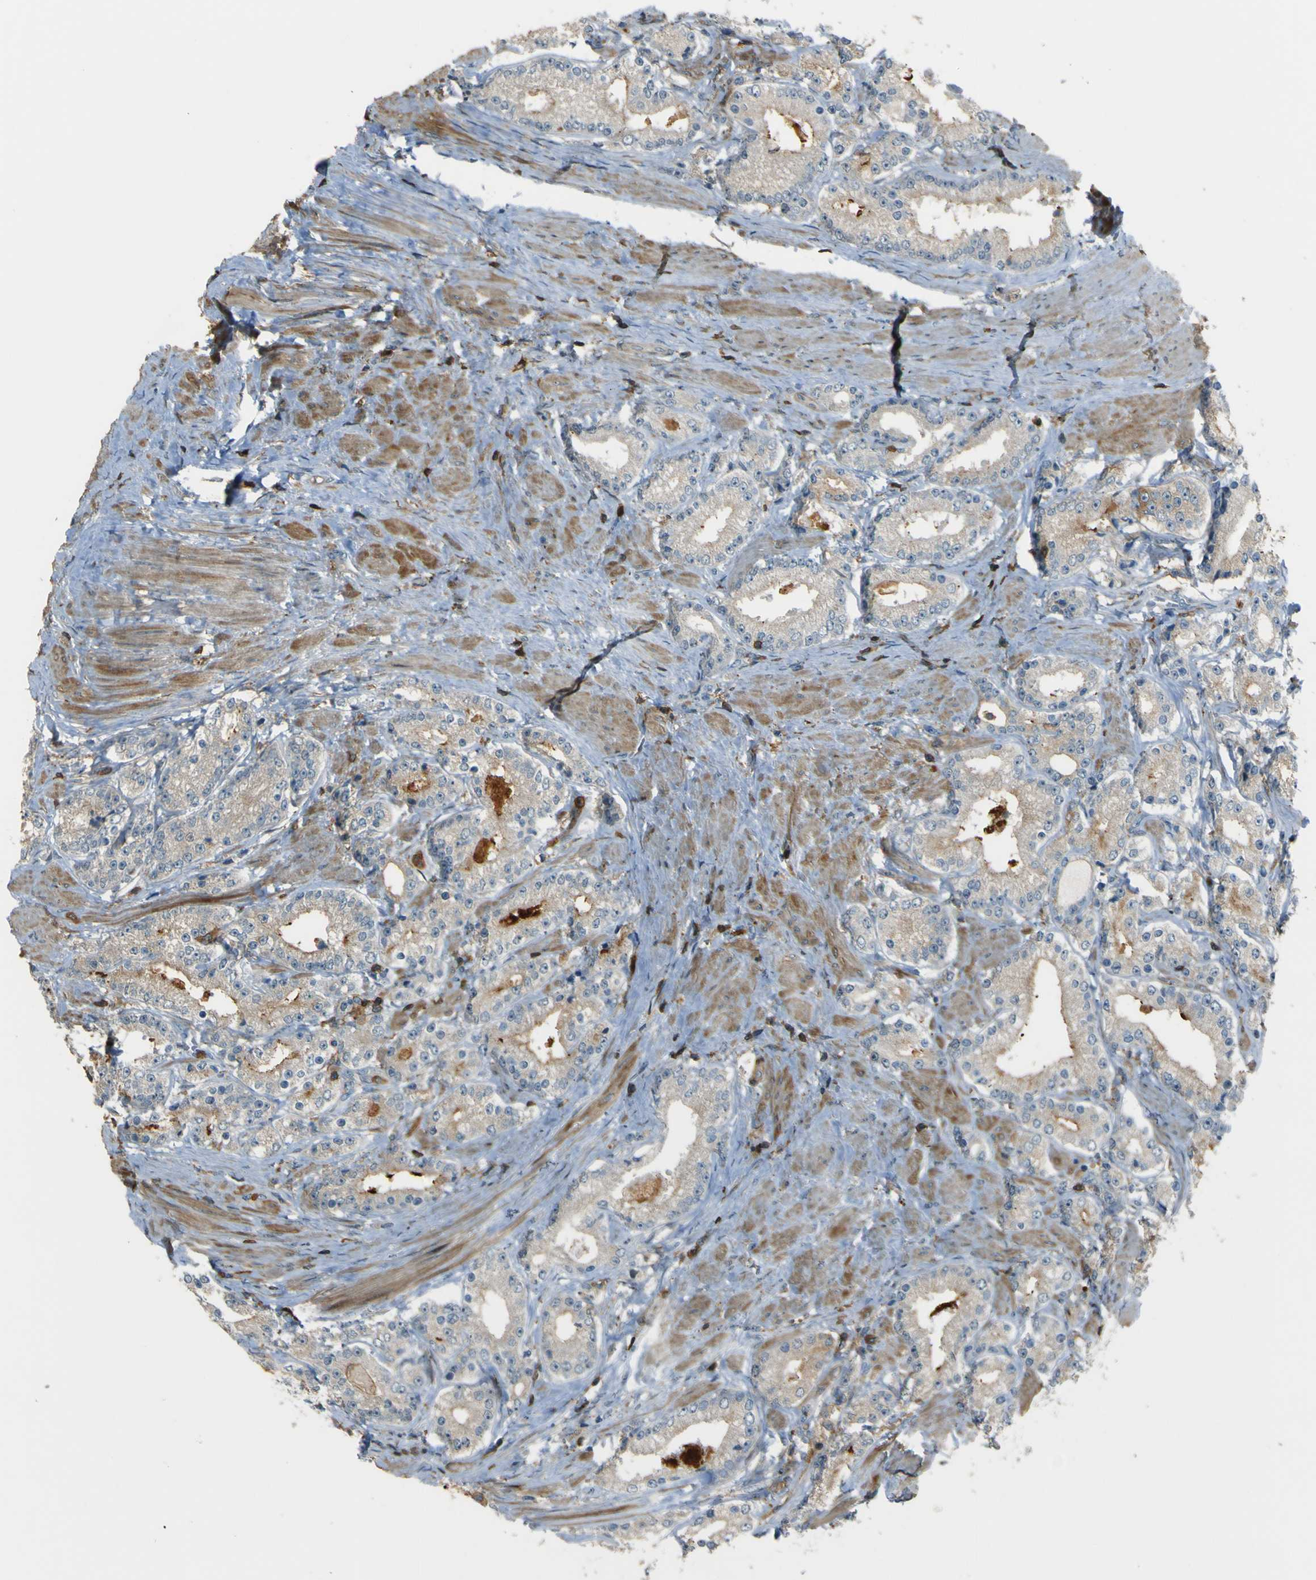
{"staining": {"intensity": "weak", "quantity": "<25%", "location": "cytoplasmic/membranous"}, "tissue": "prostate cancer", "cell_type": "Tumor cells", "image_type": "cancer", "snomed": [{"axis": "morphology", "description": "Adenocarcinoma, Low grade"}, {"axis": "topography", "description": "Prostate"}], "caption": "An IHC photomicrograph of prostate low-grade adenocarcinoma is shown. There is no staining in tumor cells of prostate low-grade adenocarcinoma. (Stains: DAB (3,3'-diaminobenzidine) IHC with hematoxylin counter stain, Microscopy: brightfield microscopy at high magnification).", "gene": "PCDHB5", "patient": {"sex": "male", "age": 63}}